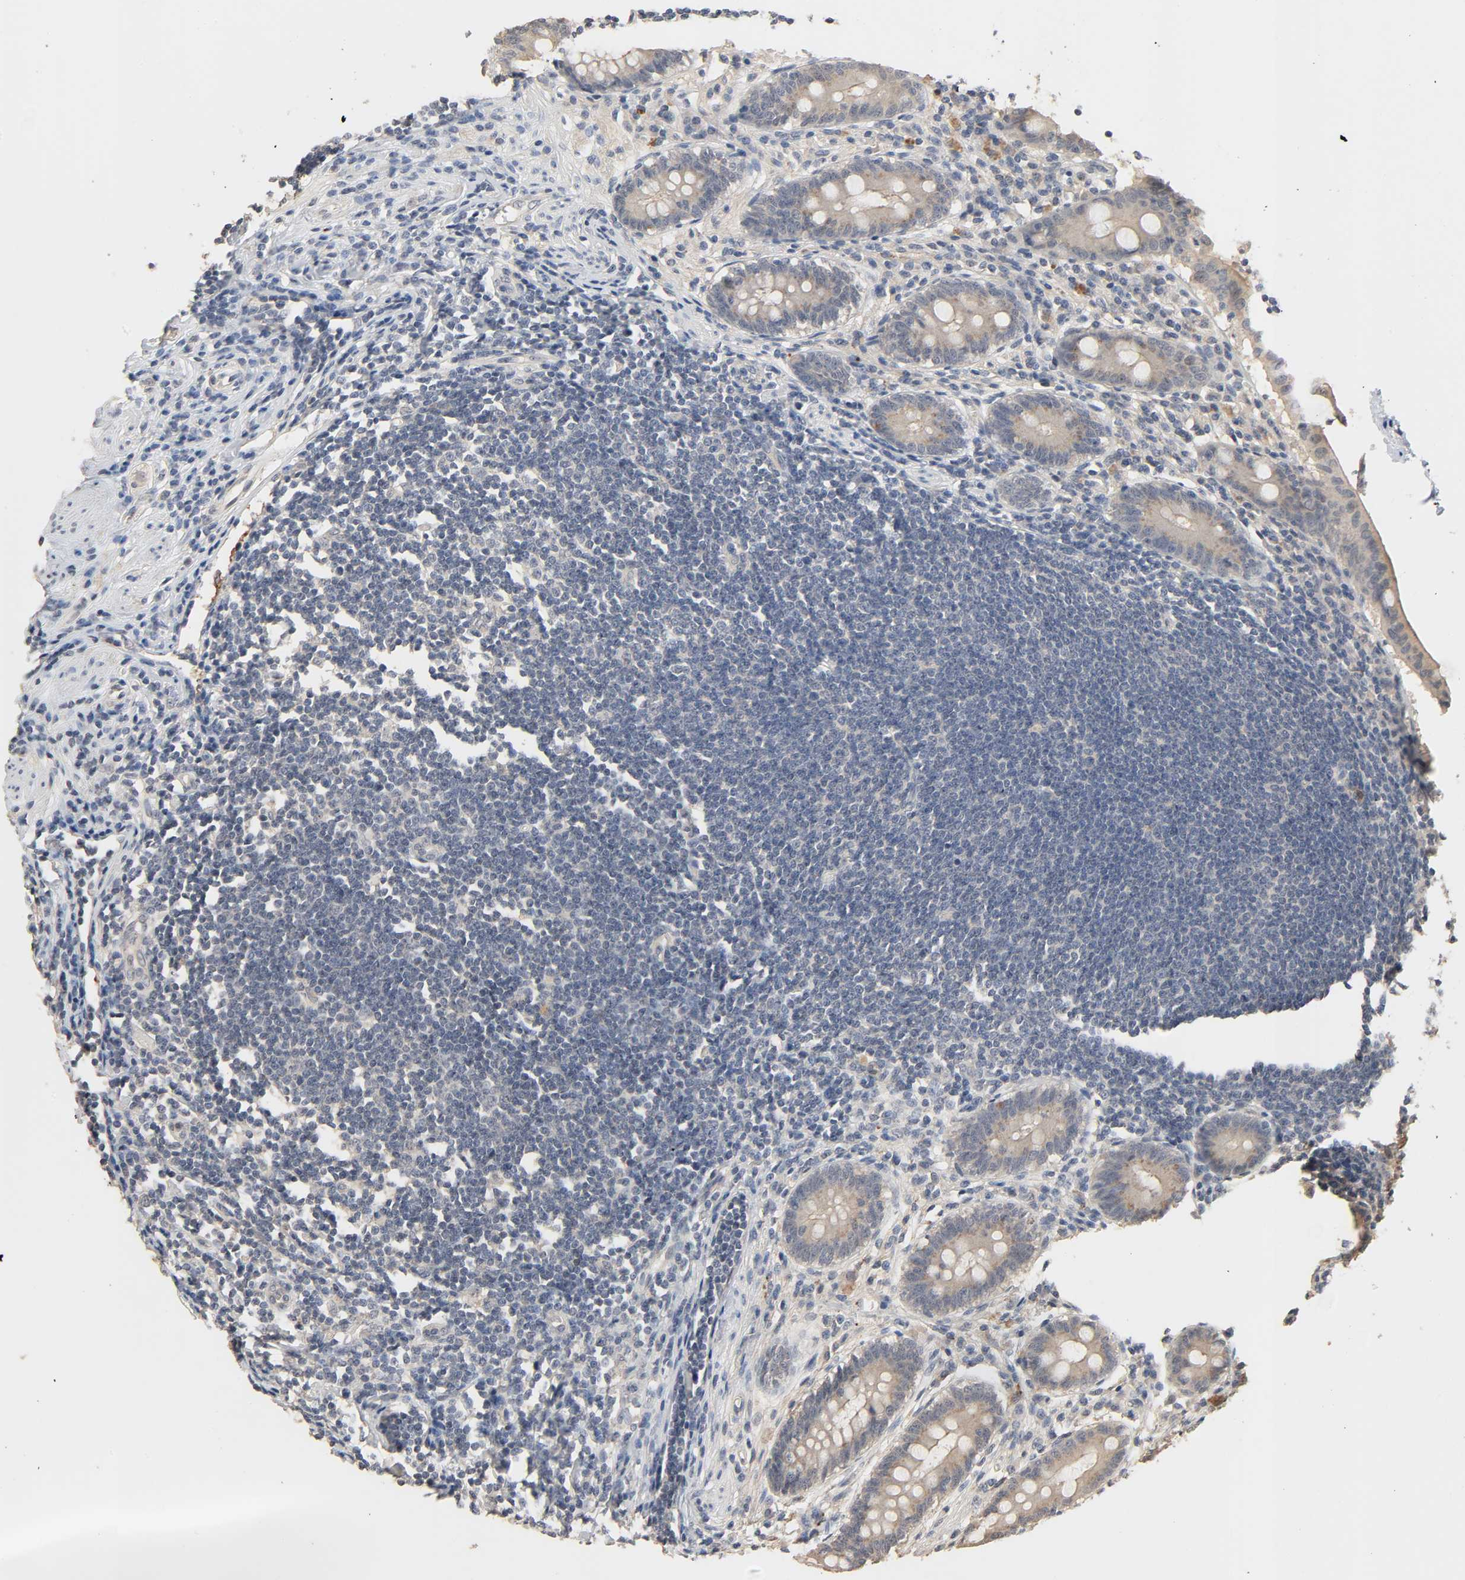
{"staining": {"intensity": "weak", "quantity": "25%-75%", "location": "cytoplasmic/membranous"}, "tissue": "appendix", "cell_type": "Glandular cells", "image_type": "normal", "snomed": [{"axis": "morphology", "description": "Normal tissue, NOS"}, {"axis": "topography", "description": "Appendix"}], "caption": "Brown immunohistochemical staining in benign human appendix demonstrates weak cytoplasmic/membranous positivity in approximately 25%-75% of glandular cells.", "gene": "MAGEA8", "patient": {"sex": "female", "age": 50}}